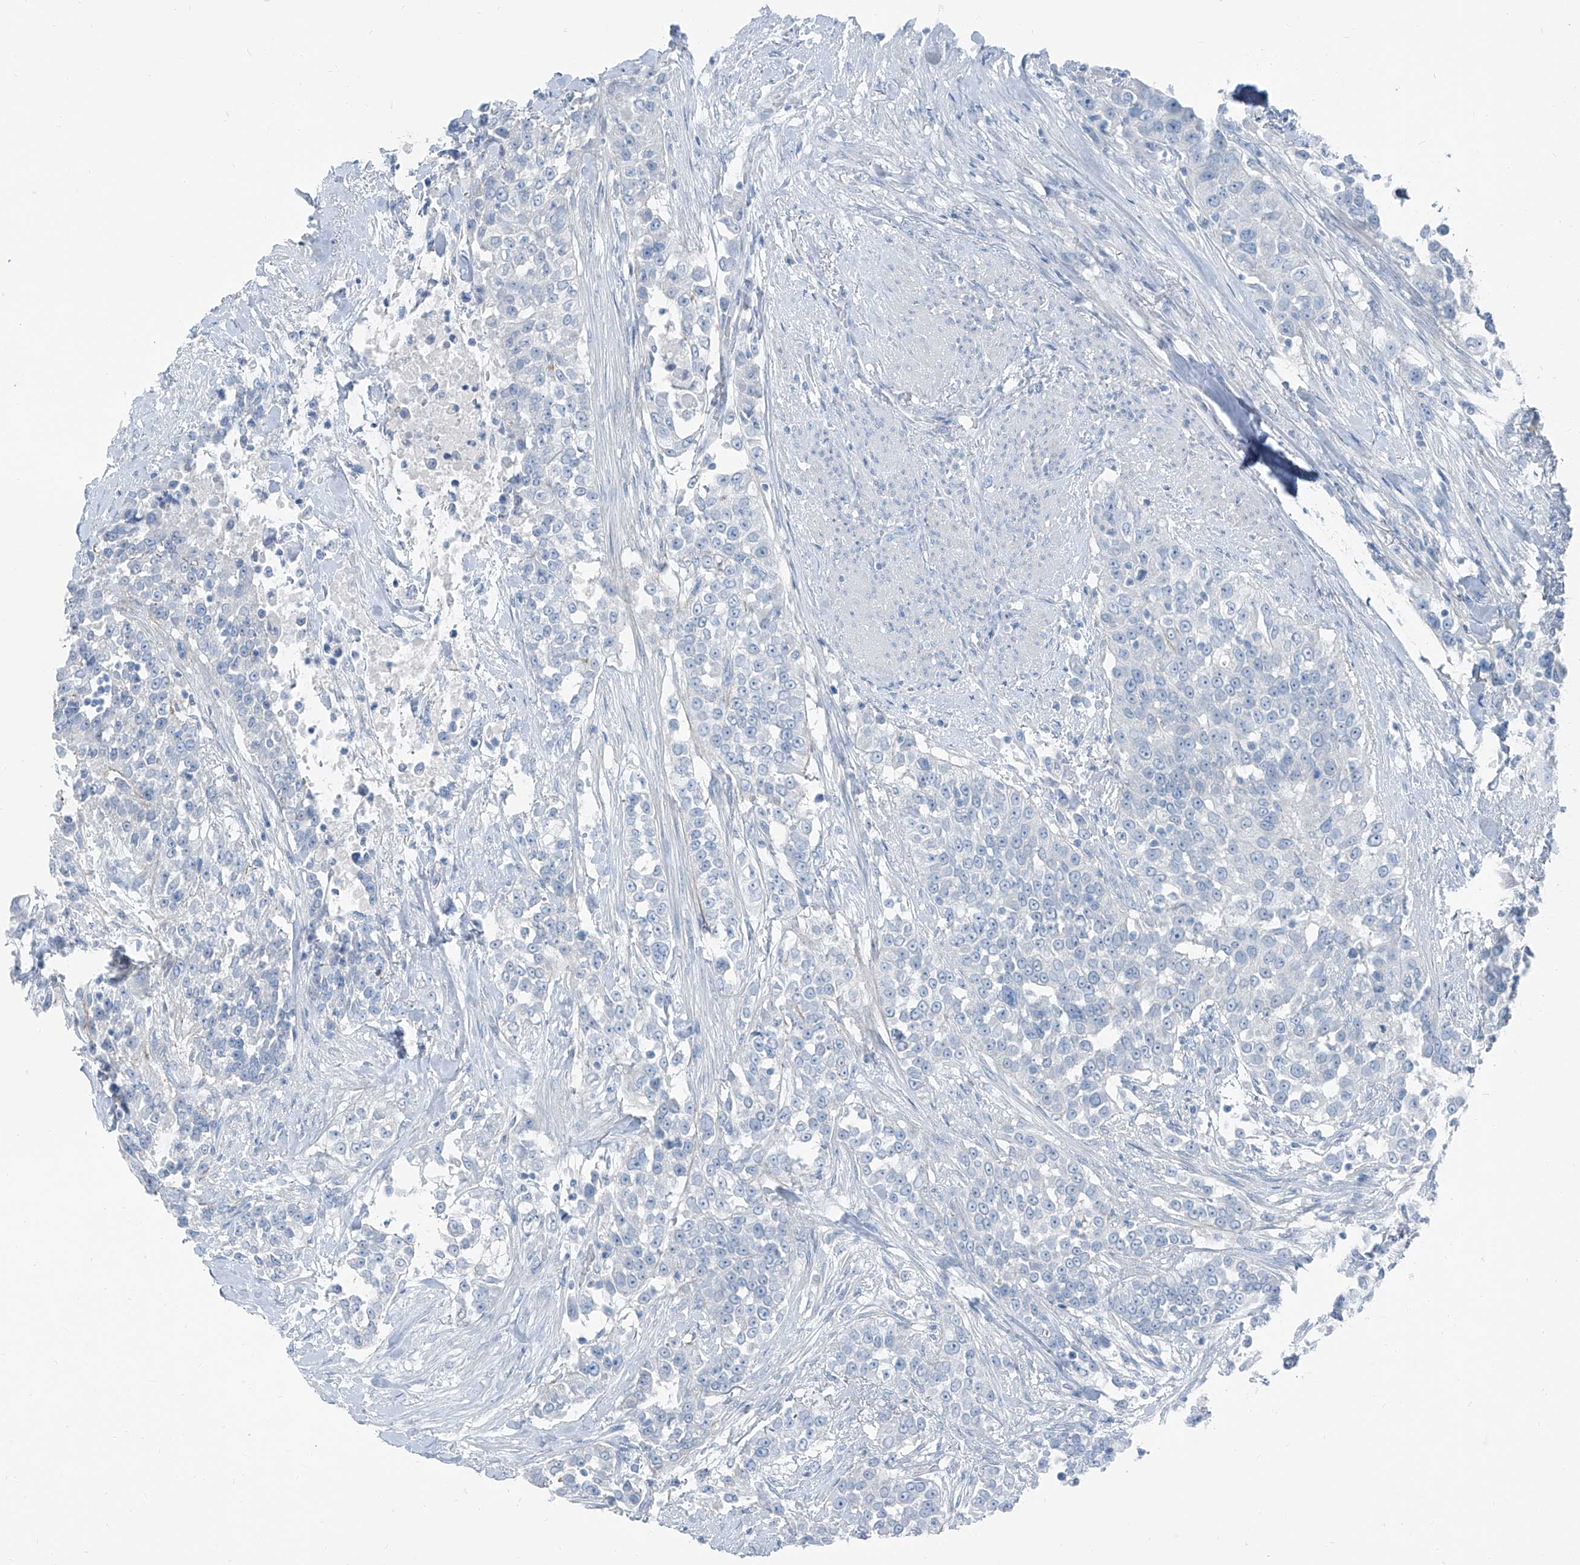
{"staining": {"intensity": "negative", "quantity": "none", "location": "none"}, "tissue": "urothelial cancer", "cell_type": "Tumor cells", "image_type": "cancer", "snomed": [{"axis": "morphology", "description": "Urothelial carcinoma, High grade"}, {"axis": "topography", "description": "Urinary bladder"}], "caption": "Urothelial cancer stained for a protein using IHC shows no positivity tumor cells.", "gene": "RGN", "patient": {"sex": "female", "age": 80}}